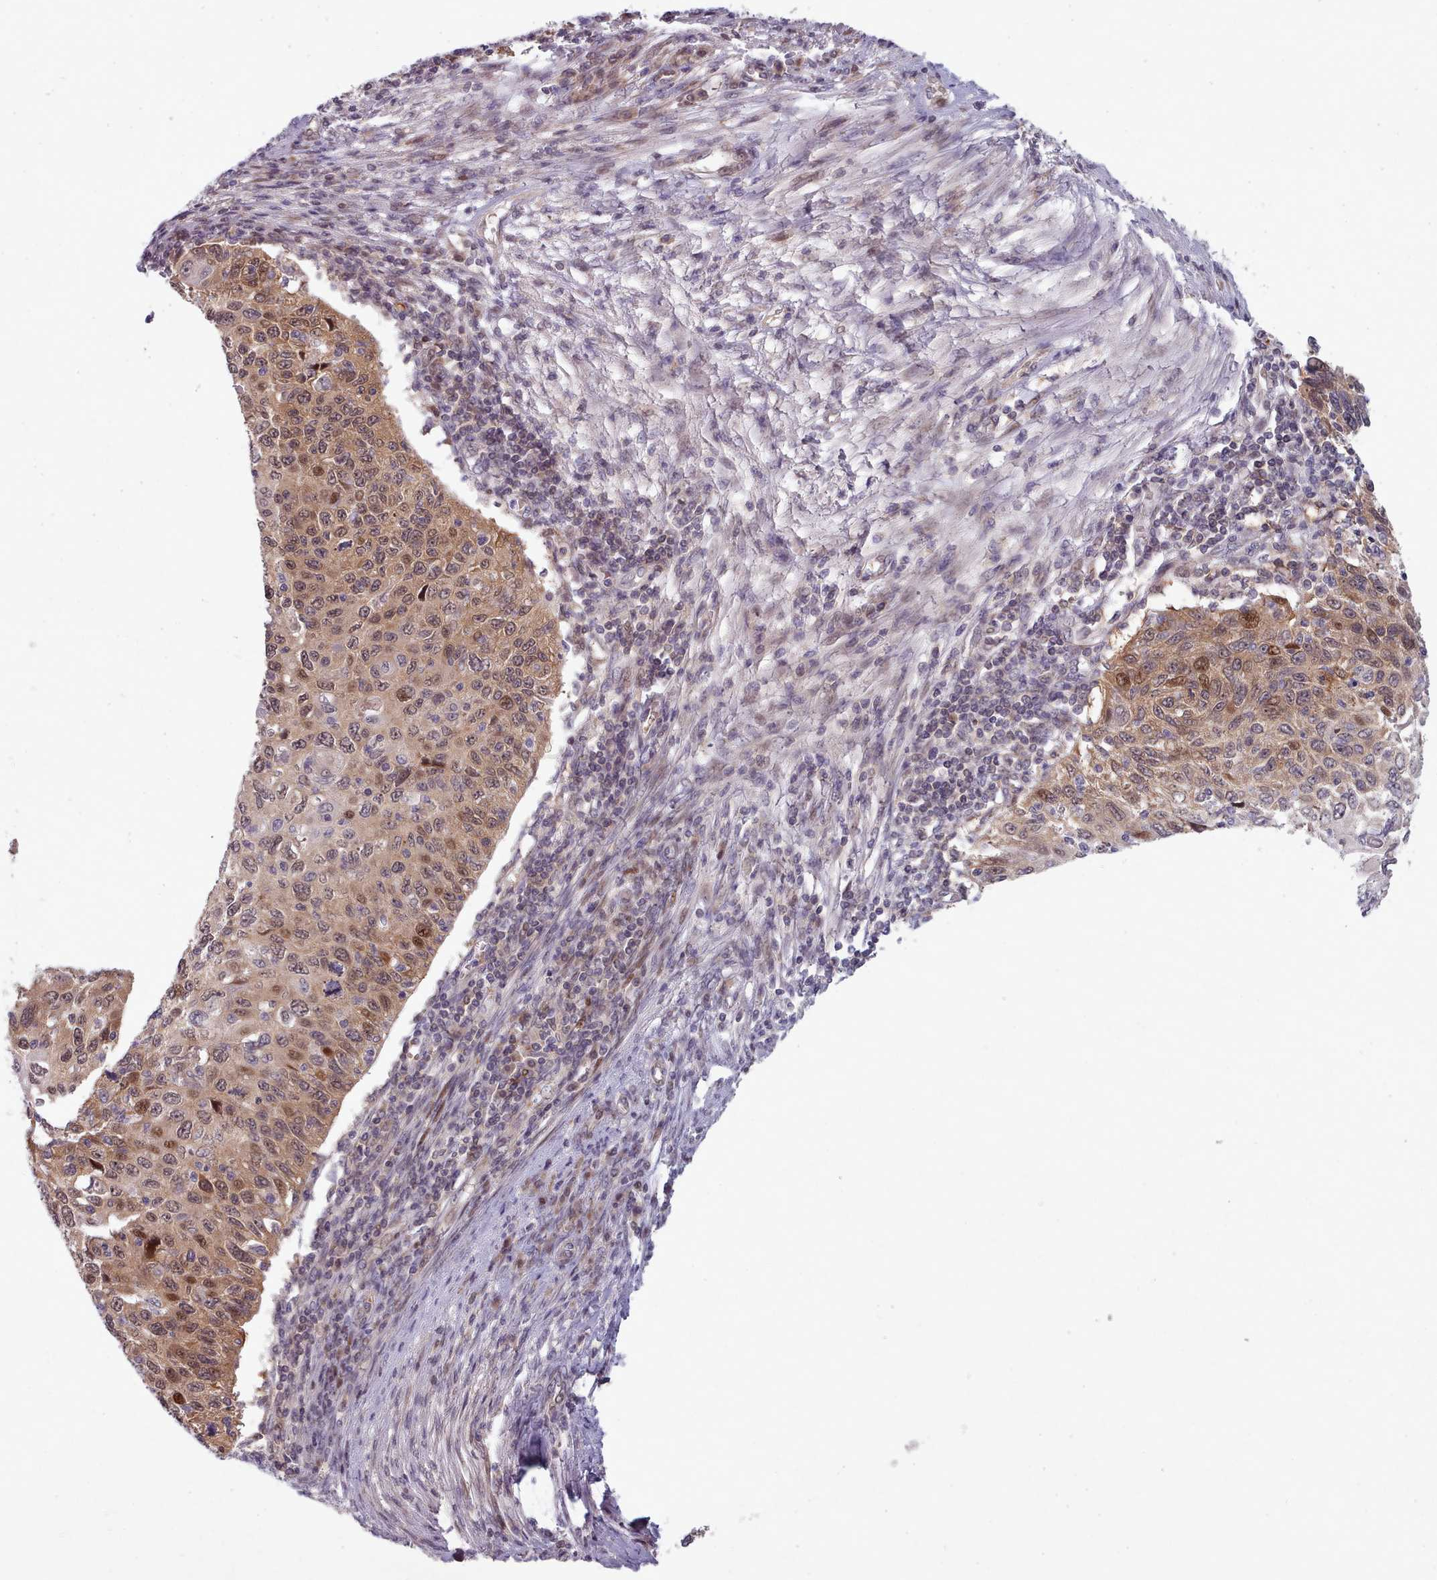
{"staining": {"intensity": "moderate", "quantity": ">75%", "location": "cytoplasmic/membranous,nuclear"}, "tissue": "cervical cancer", "cell_type": "Tumor cells", "image_type": "cancer", "snomed": [{"axis": "morphology", "description": "Squamous cell carcinoma, NOS"}, {"axis": "topography", "description": "Cervix"}], "caption": "Immunohistochemistry of cervical squamous cell carcinoma reveals medium levels of moderate cytoplasmic/membranous and nuclear expression in approximately >75% of tumor cells.", "gene": "CLNS1A", "patient": {"sex": "female", "age": 70}}